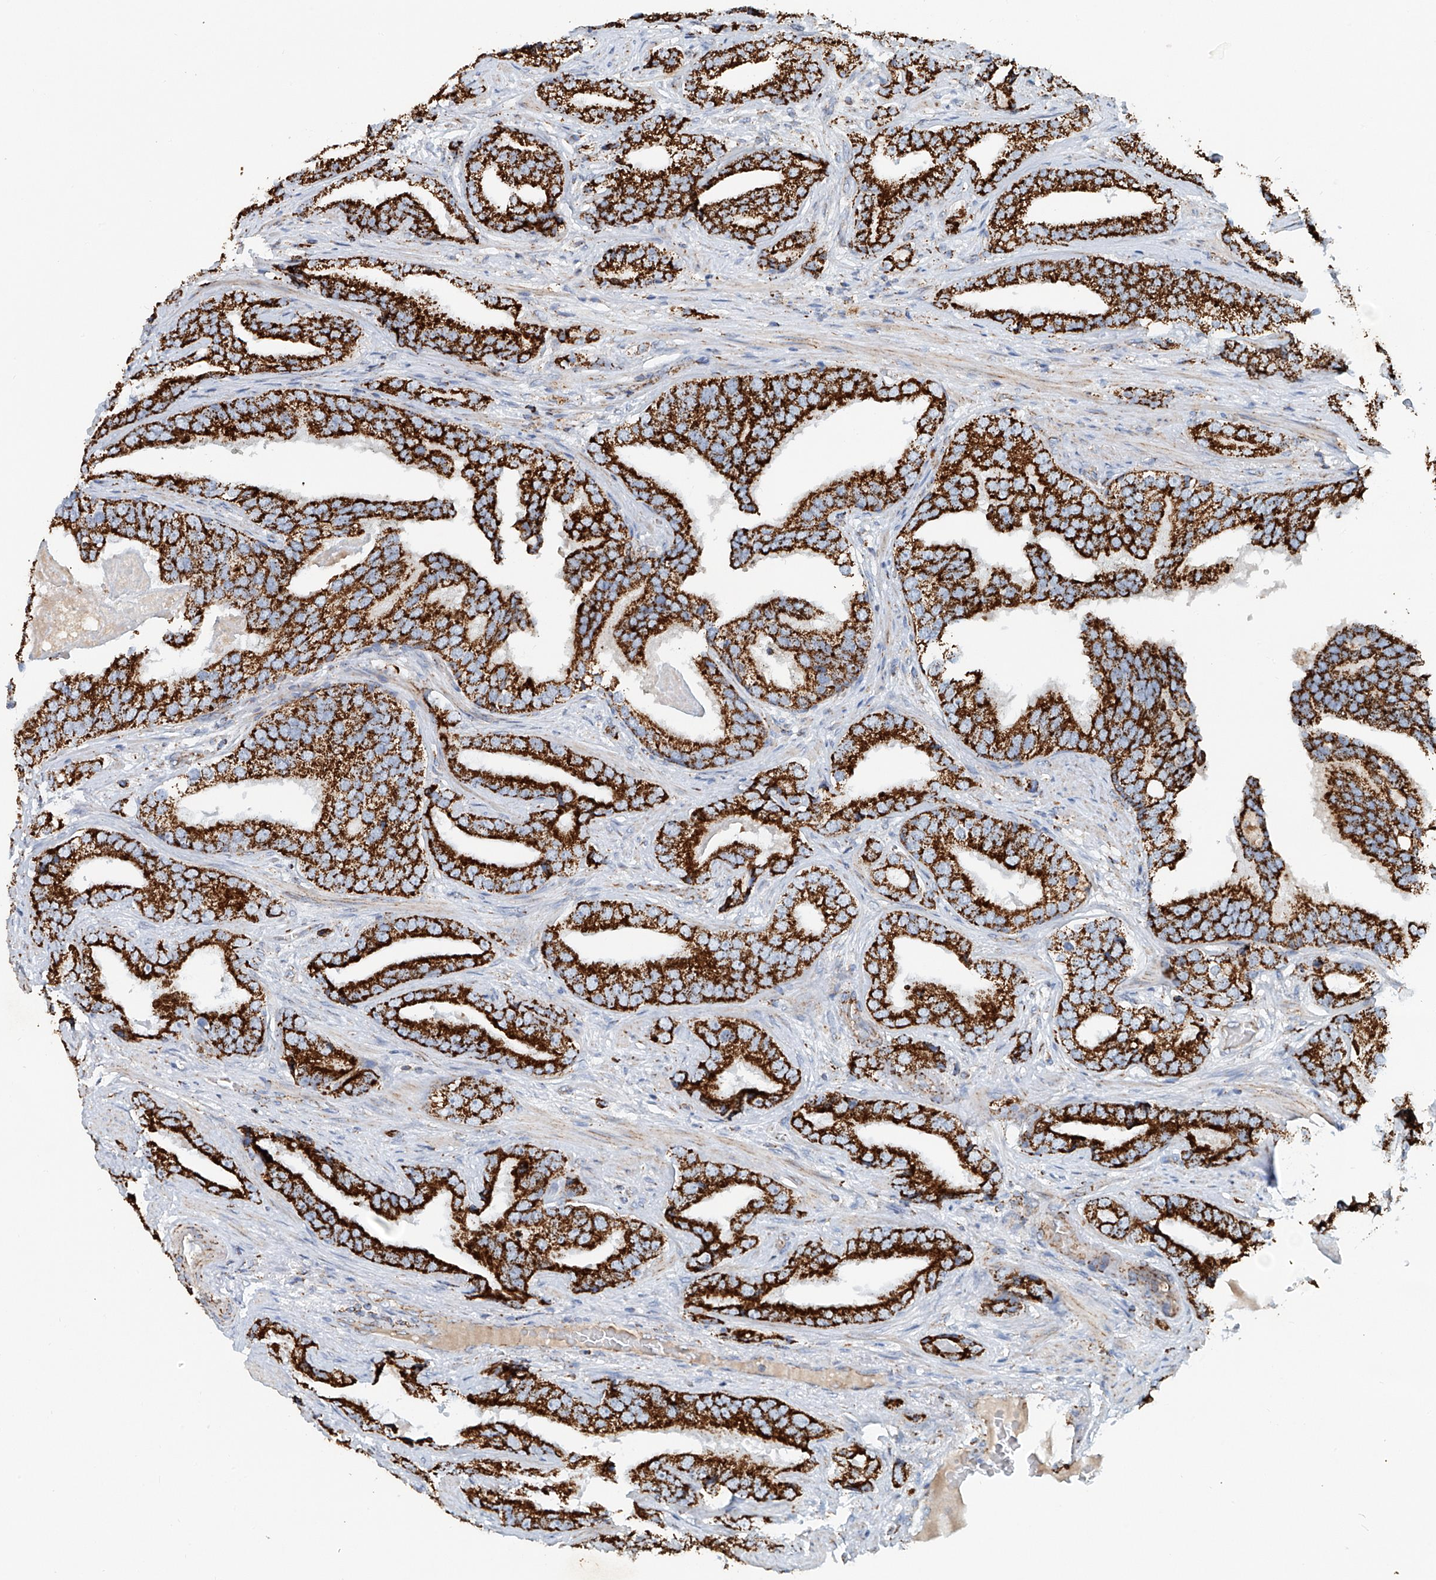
{"staining": {"intensity": "strong", "quantity": ">75%", "location": "cytoplasmic/membranous"}, "tissue": "prostate cancer", "cell_type": "Tumor cells", "image_type": "cancer", "snomed": [{"axis": "morphology", "description": "Adenocarcinoma, Low grade"}, {"axis": "topography", "description": "Prostate"}], "caption": "Immunohistochemical staining of human adenocarcinoma (low-grade) (prostate) demonstrates high levels of strong cytoplasmic/membranous expression in approximately >75% of tumor cells.", "gene": "CARD10", "patient": {"sex": "male", "age": 67}}